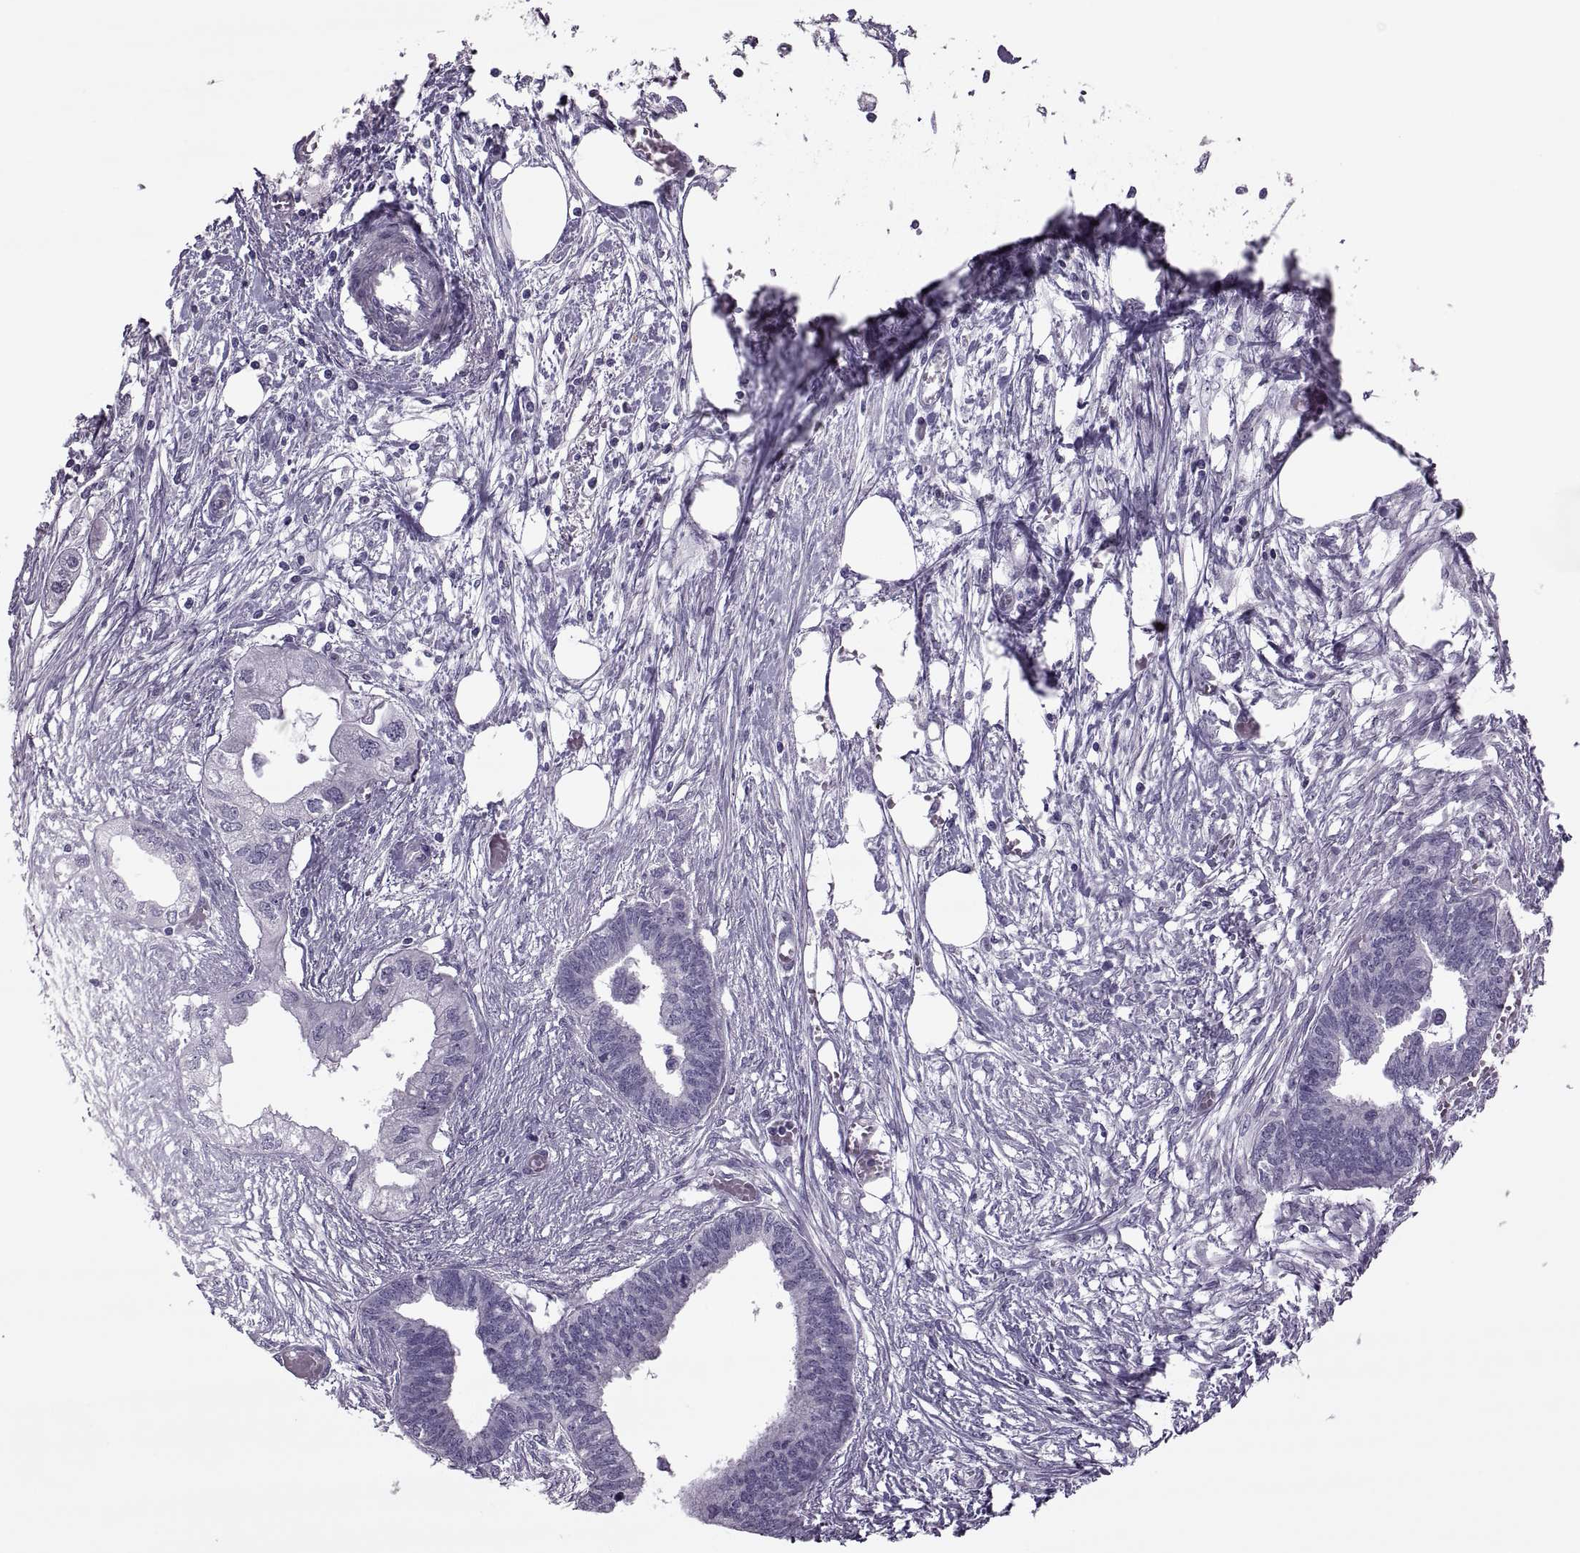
{"staining": {"intensity": "negative", "quantity": "none", "location": "none"}, "tissue": "endometrial cancer", "cell_type": "Tumor cells", "image_type": "cancer", "snomed": [{"axis": "morphology", "description": "Adenocarcinoma, NOS"}, {"axis": "morphology", "description": "Adenocarcinoma, metastatic, NOS"}, {"axis": "topography", "description": "Adipose tissue"}, {"axis": "topography", "description": "Endometrium"}], "caption": "High magnification brightfield microscopy of adenocarcinoma (endometrial) stained with DAB (brown) and counterstained with hematoxylin (blue): tumor cells show no significant positivity.", "gene": "ODF3", "patient": {"sex": "female", "age": 67}}